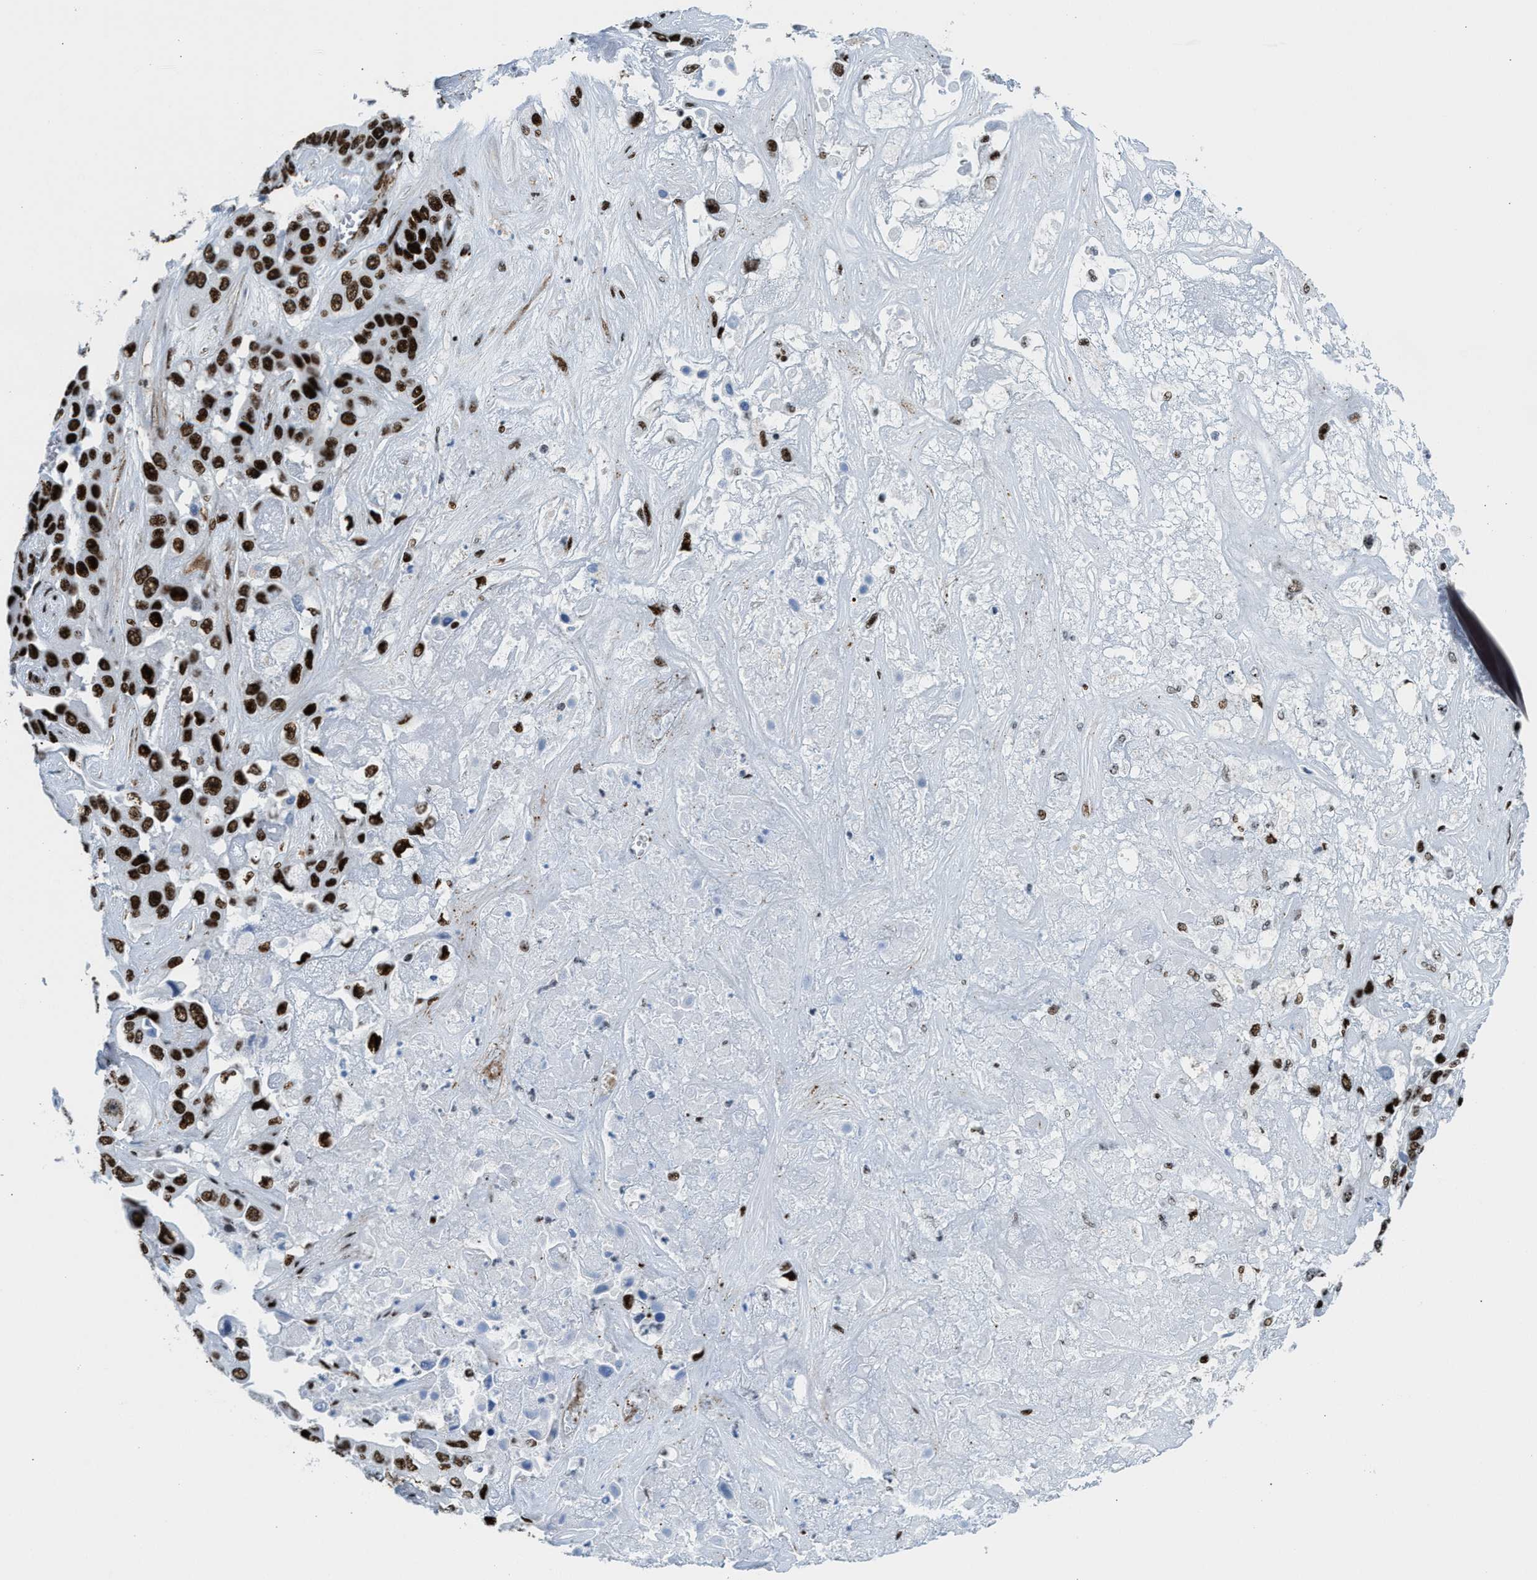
{"staining": {"intensity": "strong", "quantity": ">75%", "location": "nuclear"}, "tissue": "liver cancer", "cell_type": "Tumor cells", "image_type": "cancer", "snomed": [{"axis": "morphology", "description": "Cholangiocarcinoma"}, {"axis": "topography", "description": "Liver"}], "caption": "Brown immunohistochemical staining in human liver cholangiocarcinoma shows strong nuclear staining in approximately >75% of tumor cells.", "gene": "NONO", "patient": {"sex": "female", "age": 52}}